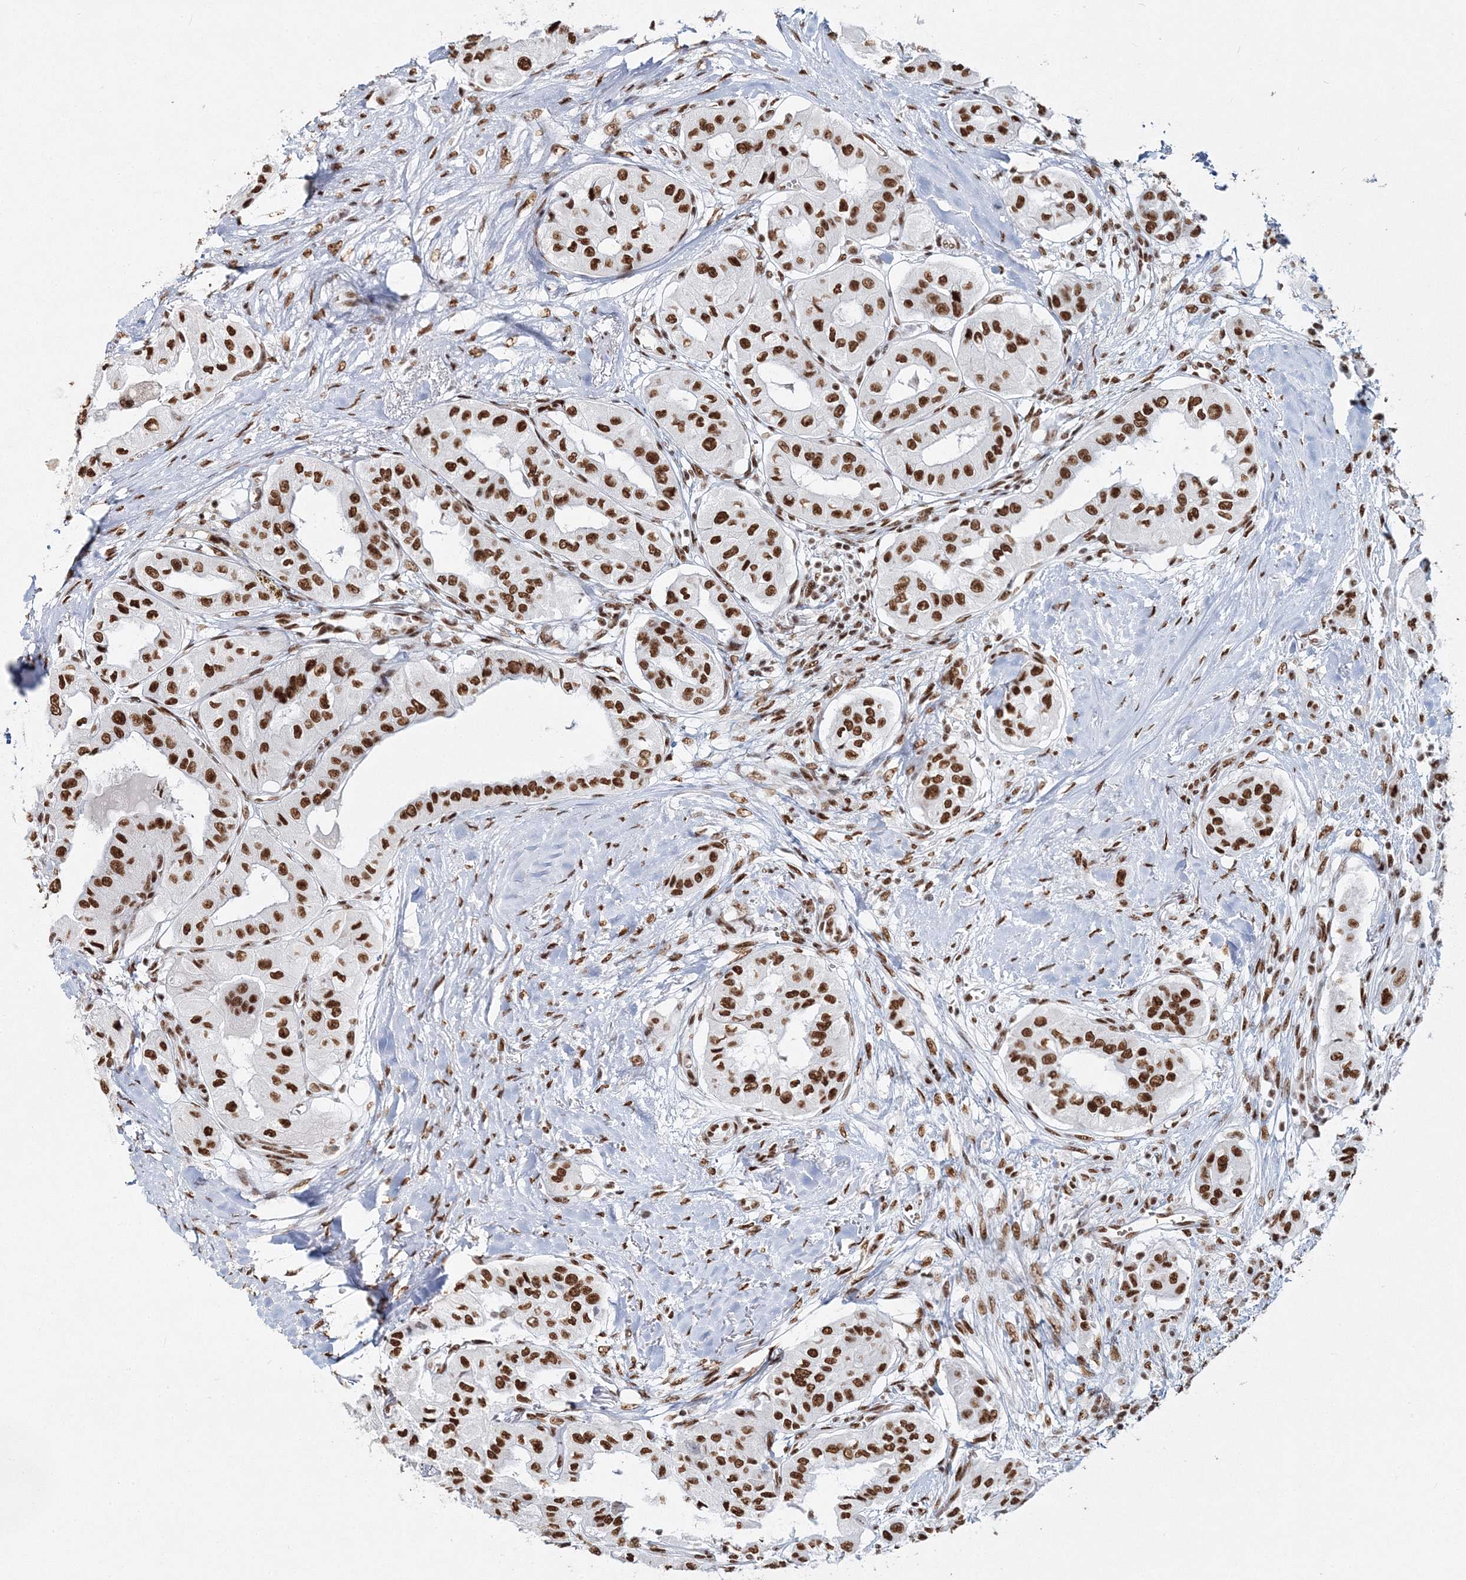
{"staining": {"intensity": "strong", "quantity": ">75%", "location": "nuclear"}, "tissue": "thyroid cancer", "cell_type": "Tumor cells", "image_type": "cancer", "snomed": [{"axis": "morphology", "description": "Papillary adenocarcinoma, NOS"}, {"axis": "topography", "description": "Thyroid gland"}], "caption": "High-magnification brightfield microscopy of thyroid papillary adenocarcinoma stained with DAB (brown) and counterstained with hematoxylin (blue). tumor cells exhibit strong nuclear staining is present in about>75% of cells.", "gene": "QRICH1", "patient": {"sex": "female", "age": 59}}